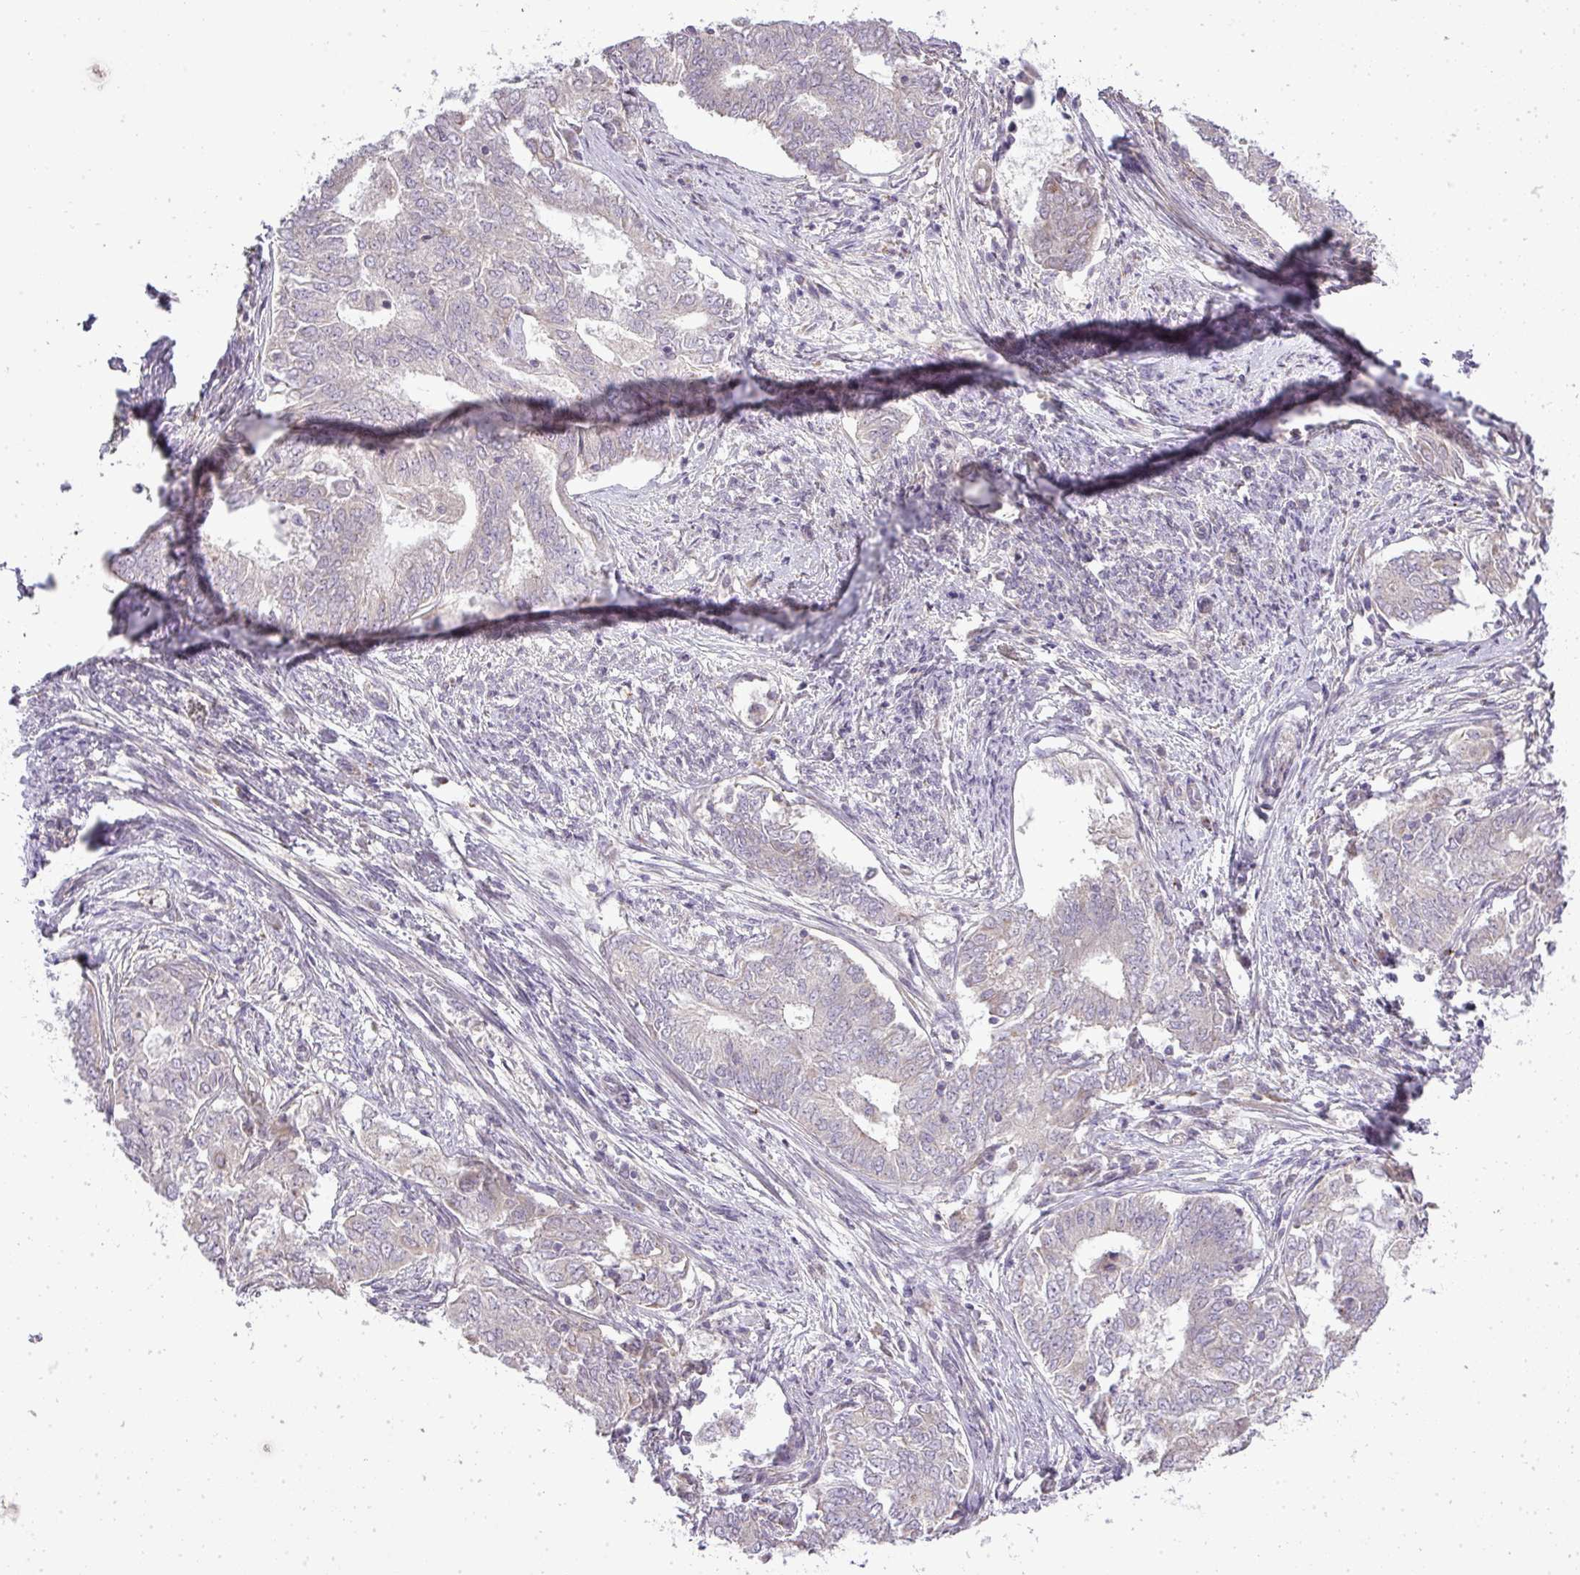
{"staining": {"intensity": "negative", "quantity": "none", "location": "none"}, "tissue": "endometrial cancer", "cell_type": "Tumor cells", "image_type": "cancer", "snomed": [{"axis": "morphology", "description": "Adenocarcinoma, NOS"}, {"axis": "topography", "description": "Endometrium"}], "caption": "Endometrial adenocarcinoma stained for a protein using immunohistochemistry exhibits no positivity tumor cells.", "gene": "ZDHHC1", "patient": {"sex": "female", "age": 62}}